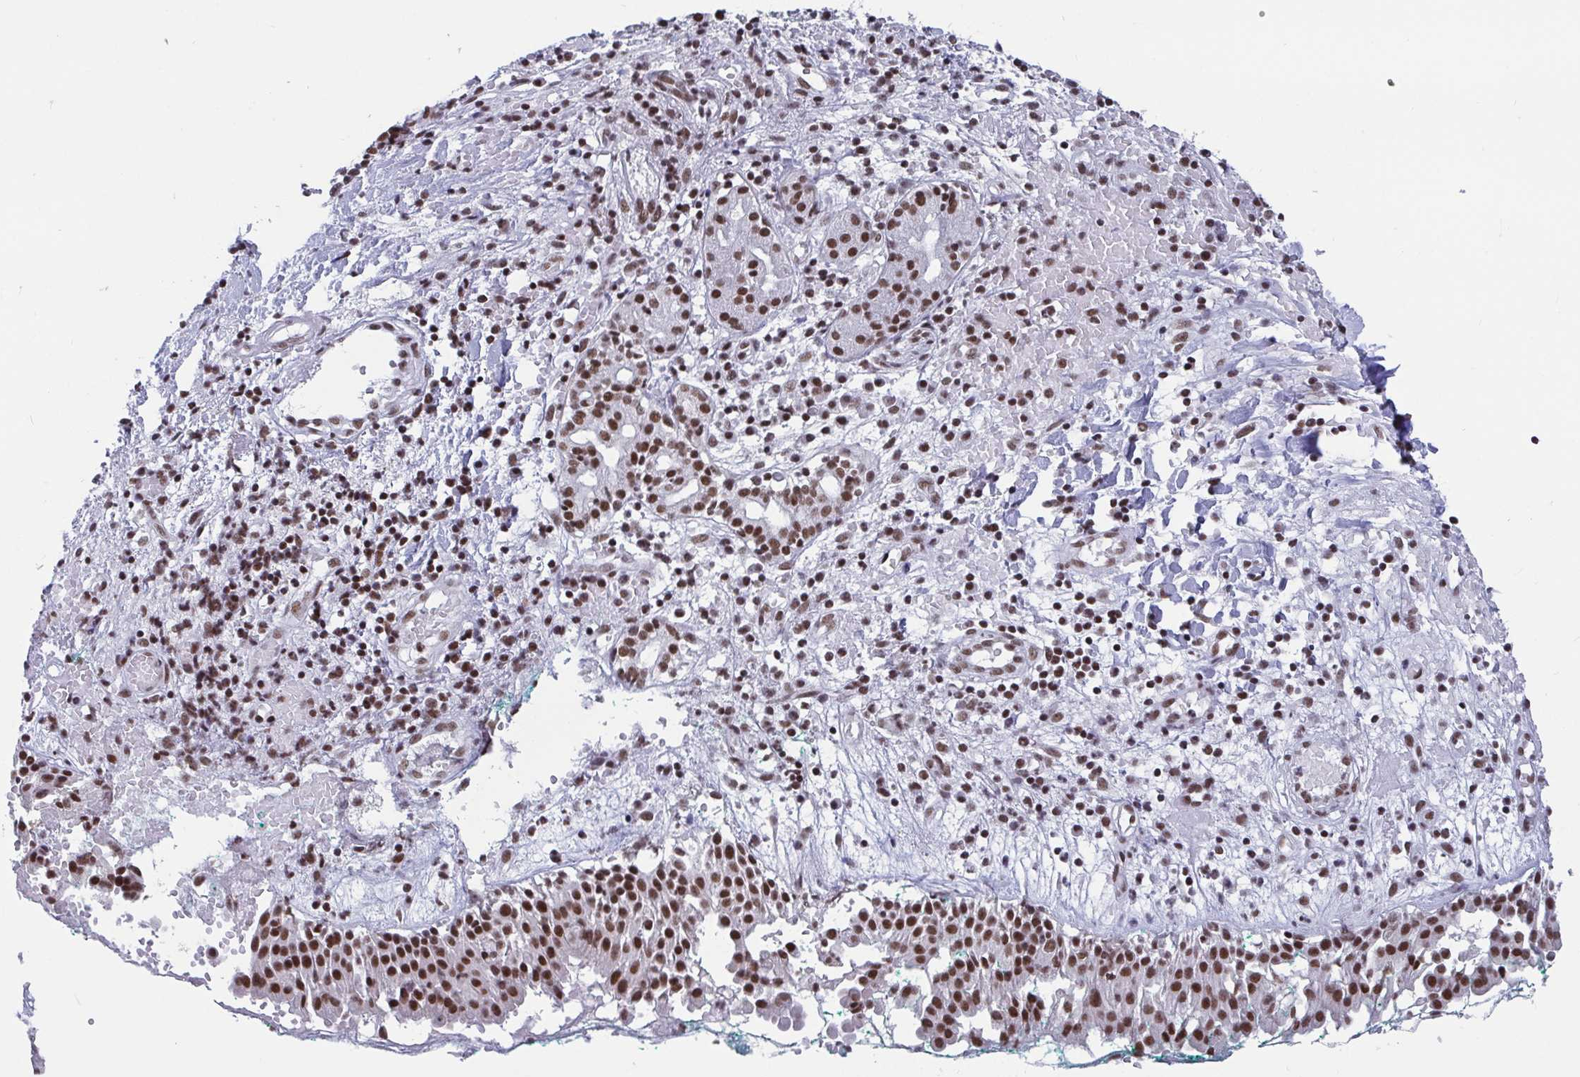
{"staining": {"intensity": "moderate", "quantity": ">75%", "location": "nuclear"}, "tissue": "nasopharynx", "cell_type": "Respiratory epithelial cells", "image_type": "normal", "snomed": [{"axis": "morphology", "description": "Normal tissue, NOS"}, {"axis": "morphology", "description": "Basal cell carcinoma"}, {"axis": "topography", "description": "Cartilage tissue"}, {"axis": "topography", "description": "Nasopharynx"}, {"axis": "topography", "description": "Oral tissue"}], "caption": "A brown stain labels moderate nuclear staining of a protein in respiratory epithelial cells of unremarkable human nasopharynx.", "gene": "CTCF", "patient": {"sex": "female", "age": 77}}